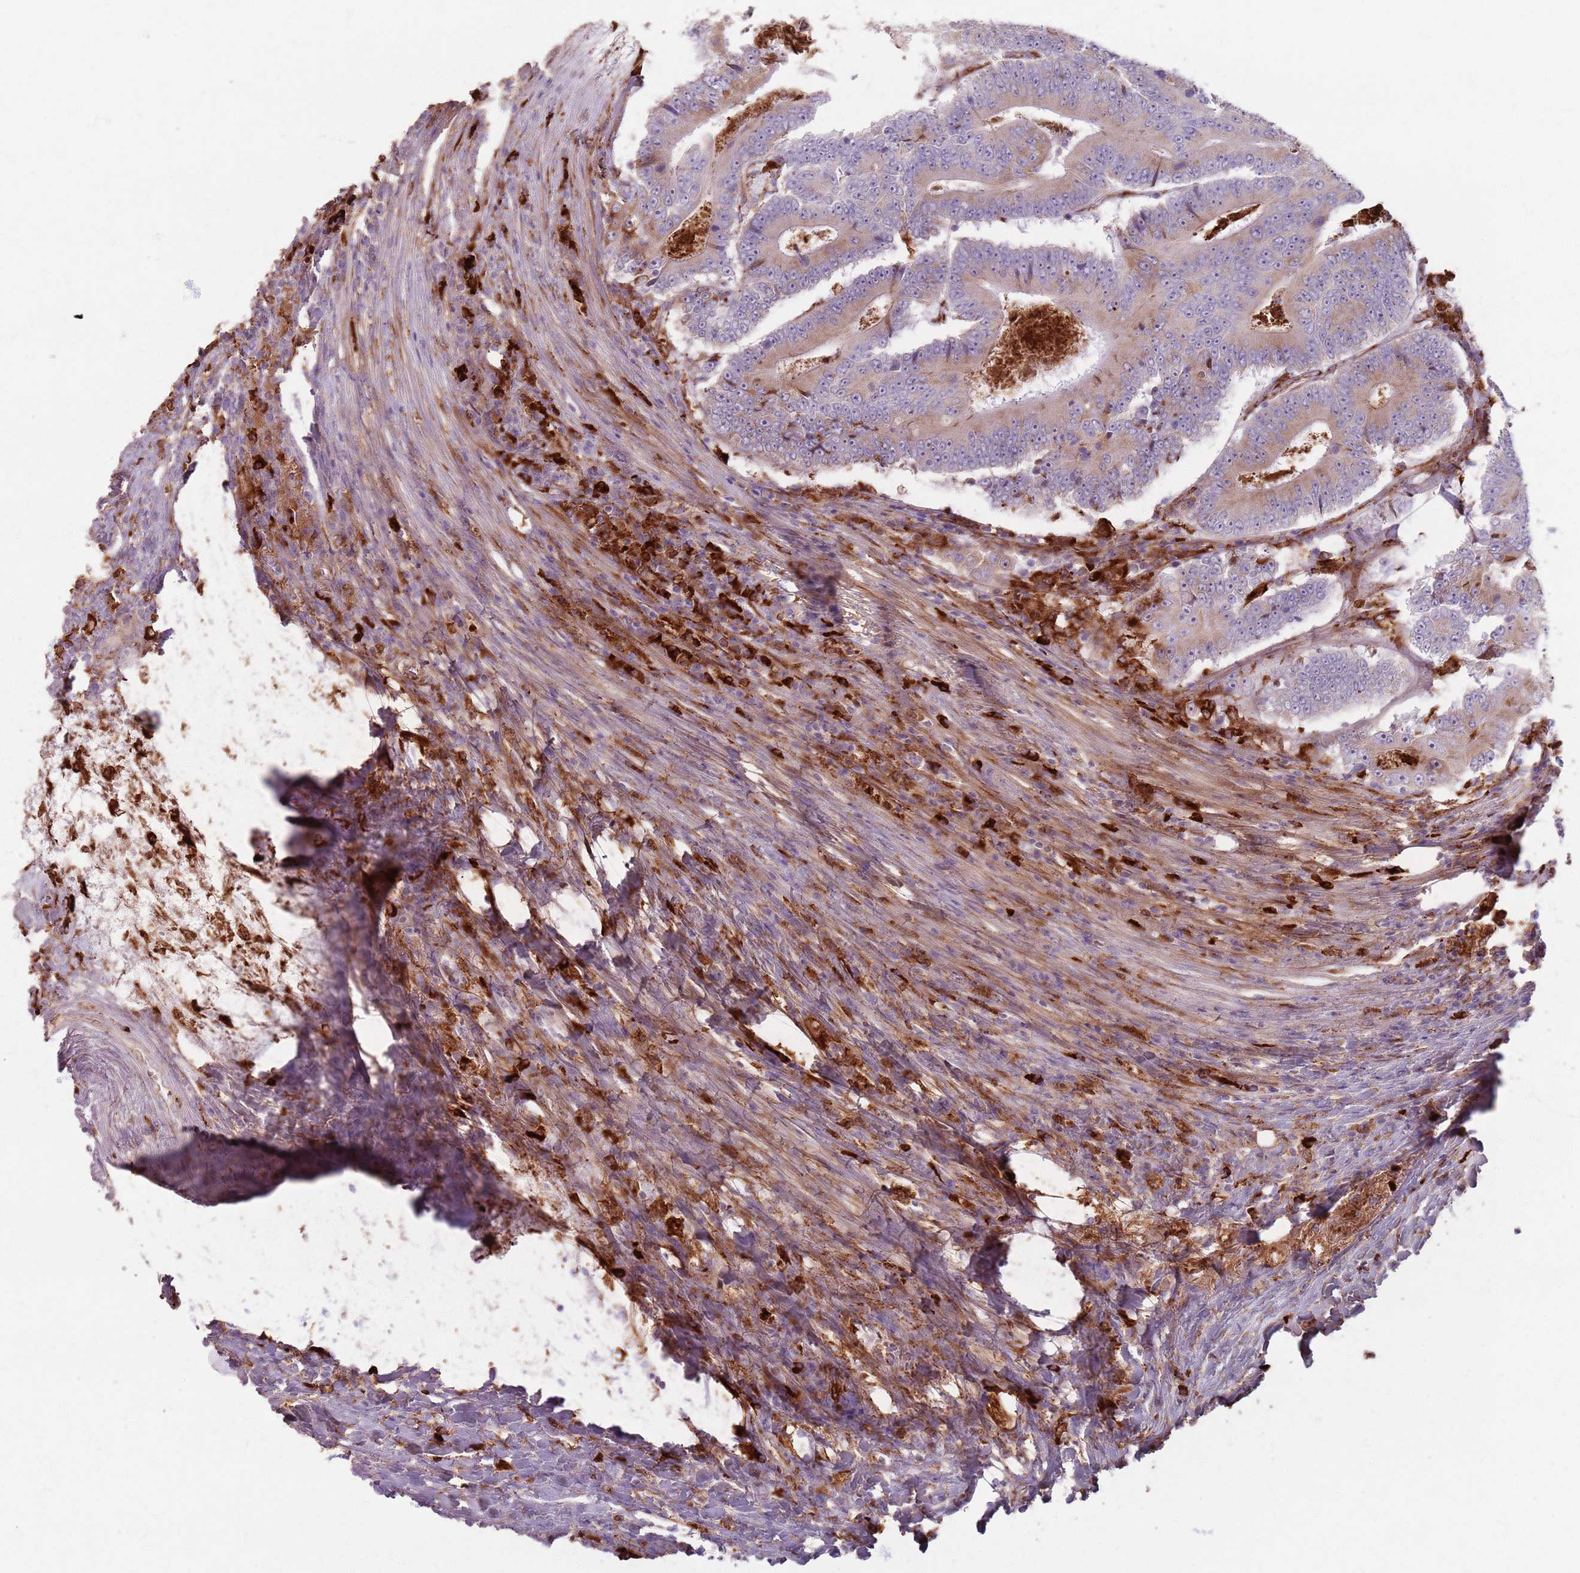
{"staining": {"intensity": "weak", "quantity": "25%-75%", "location": "cytoplasmic/membranous"}, "tissue": "colorectal cancer", "cell_type": "Tumor cells", "image_type": "cancer", "snomed": [{"axis": "morphology", "description": "Adenocarcinoma, NOS"}, {"axis": "topography", "description": "Colon"}], "caption": "Protein expression analysis of colorectal cancer demonstrates weak cytoplasmic/membranous expression in about 25%-75% of tumor cells. (Brightfield microscopy of DAB IHC at high magnification).", "gene": "COLGALT1", "patient": {"sex": "male", "age": 83}}